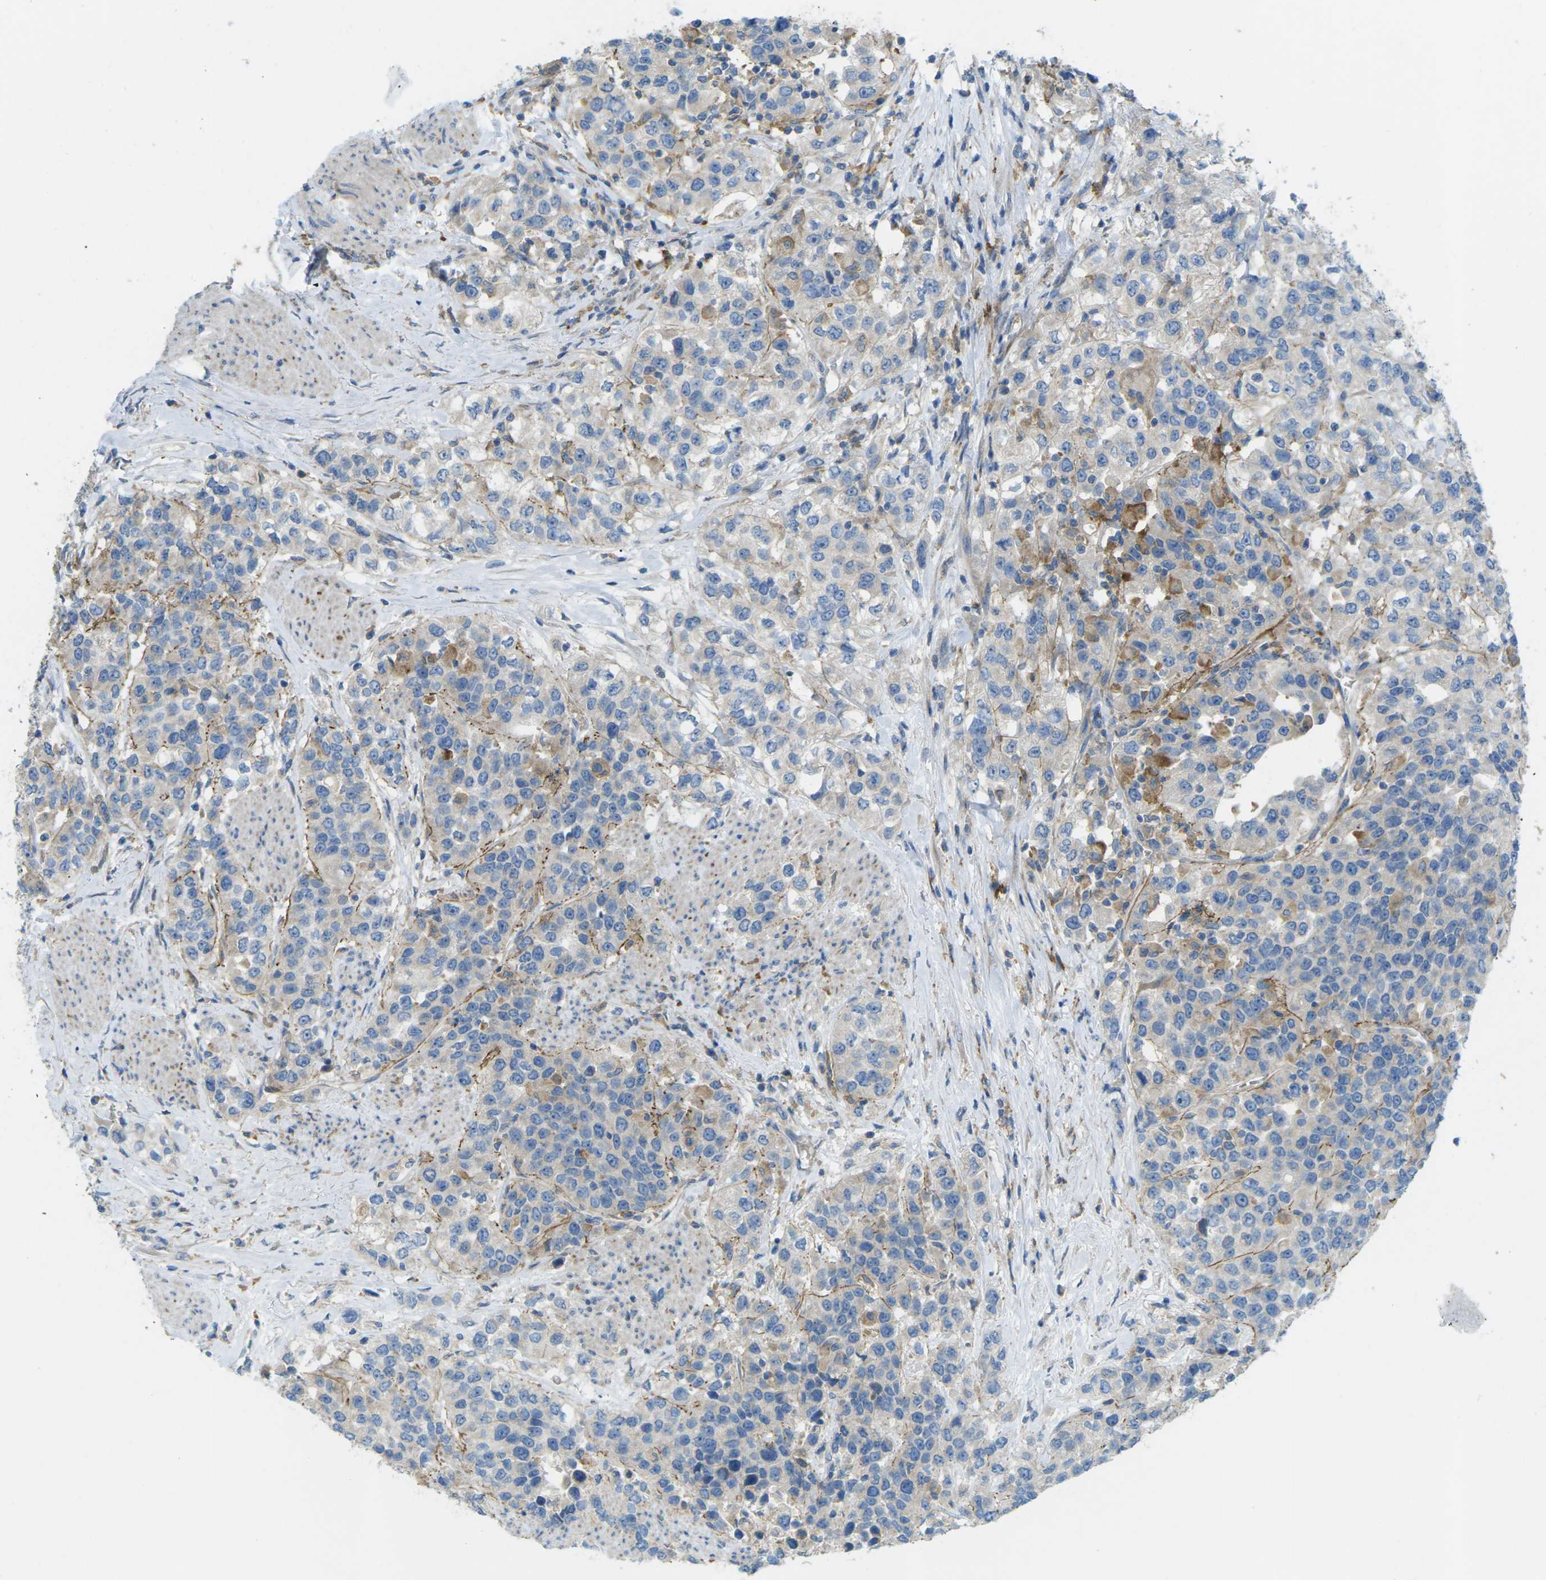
{"staining": {"intensity": "negative", "quantity": "none", "location": "none"}, "tissue": "urothelial cancer", "cell_type": "Tumor cells", "image_type": "cancer", "snomed": [{"axis": "morphology", "description": "Urothelial carcinoma, High grade"}, {"axis": "topography", "description": "Urinary bladder"}], "caption": "This histopathology image is of high-grade urothelial carcinoma stained with immunohistochemistry (IHC) to label a protein in brown with the nuclei are counter-stained blue. There is no staining in tumor cells.", "gene": "MYLK4", "patient": {"sex": "female", "age": 80}}